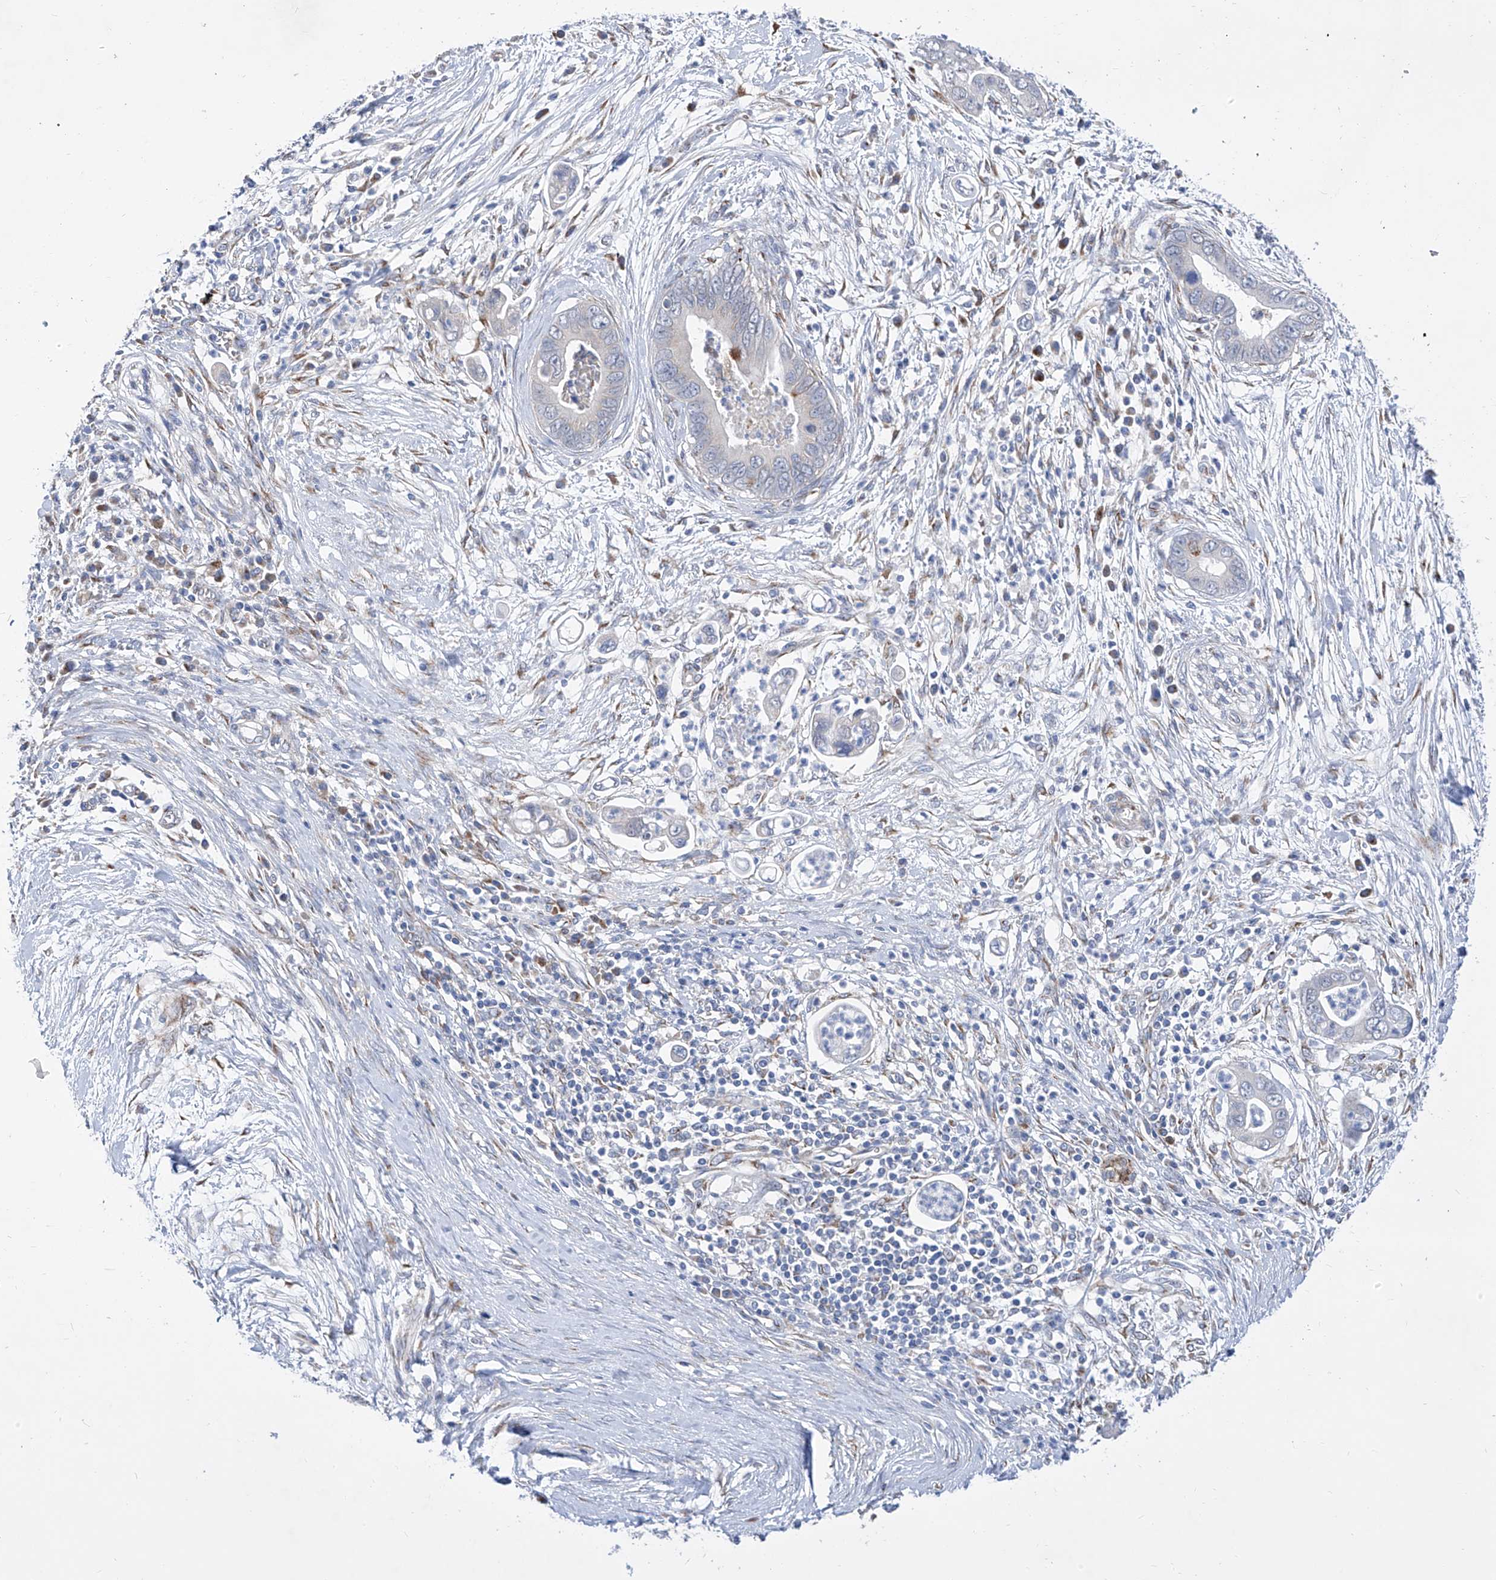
{"staining": {"intensity": "strong", "quantity": "<25%", "location": "cytoplasmic/membranous"}, "tissue": "pancreatic cancer", "cell_type": "Tumor cells", "image_type": "cancer", "snomed": [{"axis": "morphology", "description": "Adenocarcinoma, NOS"}, {"axis": "topography", "description": "Pancreas"}], "caption": "High-power microscopy captured an immunohistochemistry histopathology image of pancreatic adenocarcinoma, revealing strong cytoplasmic/membranous expression in about <25% of tumor cells.", "gene": "TJAP1", "patient": {"sex": "male", "age": 75}}